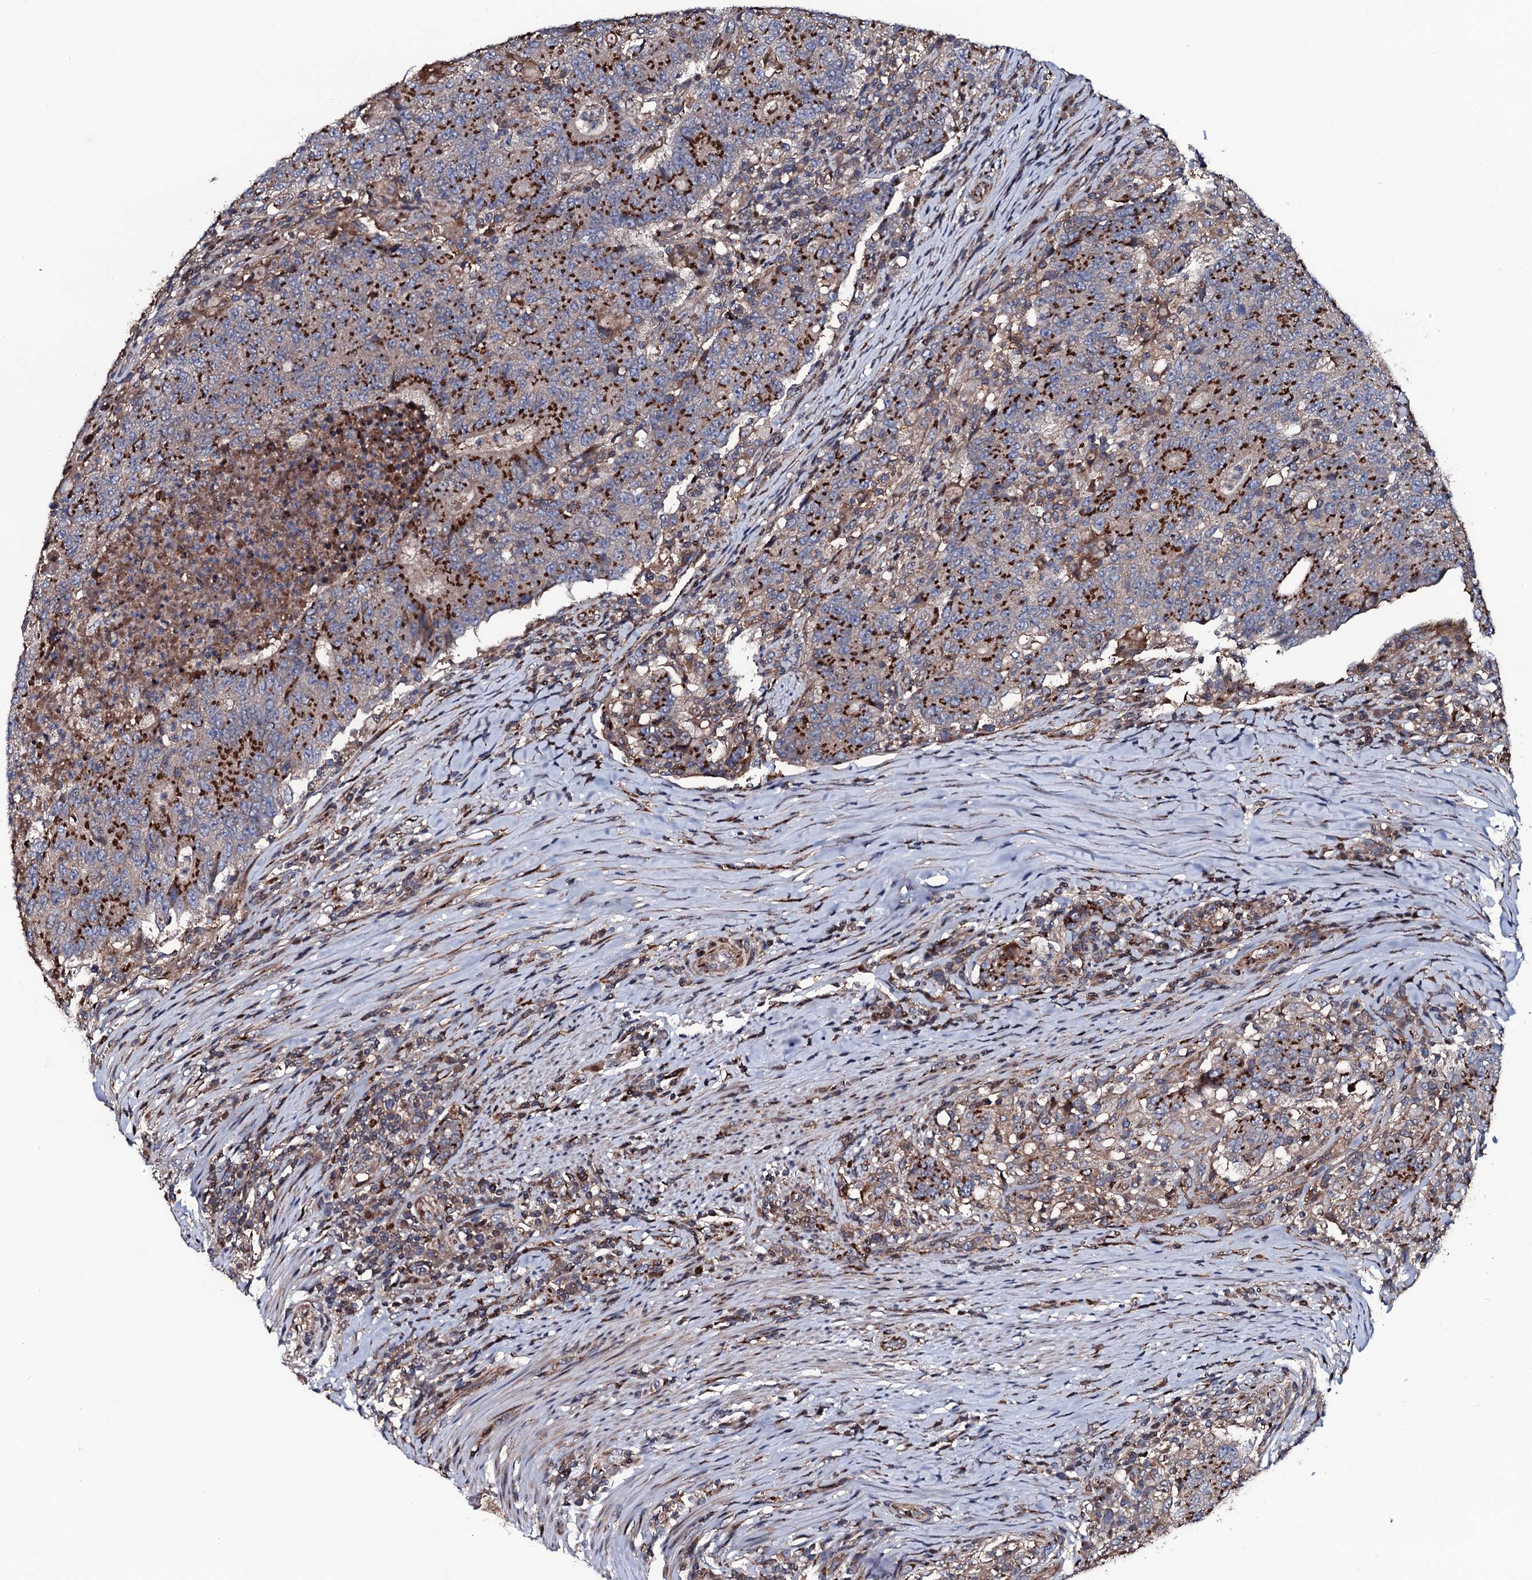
{"staining": {"intensity": "strong", "quantity": ">75%", "location": "cytoplasmic/membranous"}, "tissue": "colorectal cancer", "cell_type": "Tumor cells", "image_type": "cancer", "snomed": [{"axis": "morphology", "description": "Adenocarcinoma, NOS"}, {"axis": "topography", "description": "Colon"}], "caption": "Protein analysis of colorectal cancer tissue demonstrates strong cytoplasmic/membranous expression in approximately >75% of tumor cells.", "gene": "PLET1", "patient": {"sex": "female", "age": 75}}